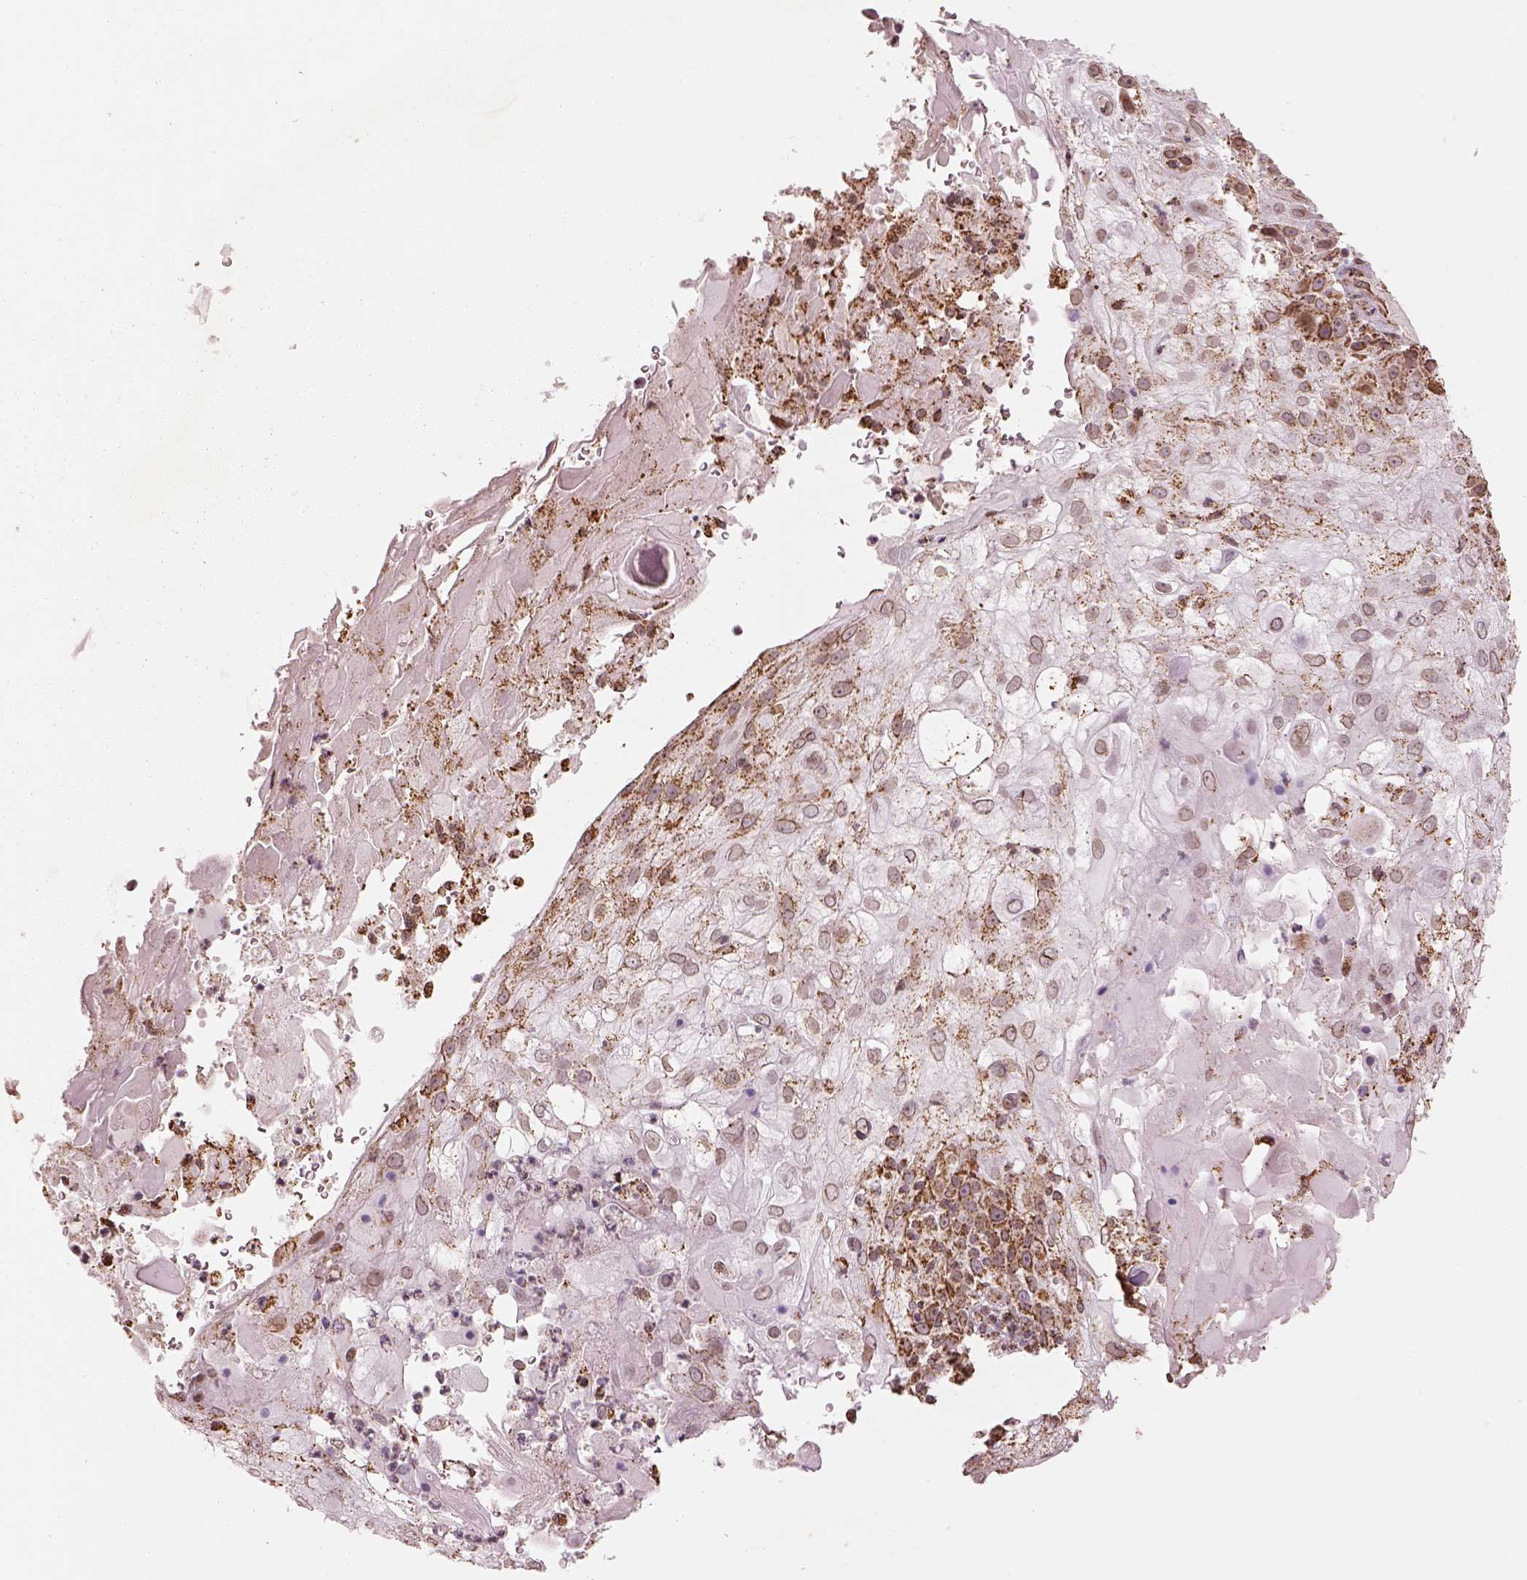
{"staining": {"intensity": "strong", "quantity": ">75%", "location": "cytoplasmic/membranous"}, "tissue": "skin cancer", "cell_type": "Tumor cells", "image_type": "cancer", "snomed": [{"axis": "morphology", "description": "Normal tissue, NOS"}, {"axis": "morphology", "description": "Squamous cell carcinoma, NOS"}, {"axis": "topography", "description": "Skin"}], "caption": "Skin cancer stained for a protein (brown) displays strong cytoplasmic/membranous positive positivity in about >75% of tumor cells.", "gene": "ACOT2", "patient": {"sex": "female", "age": 83}}